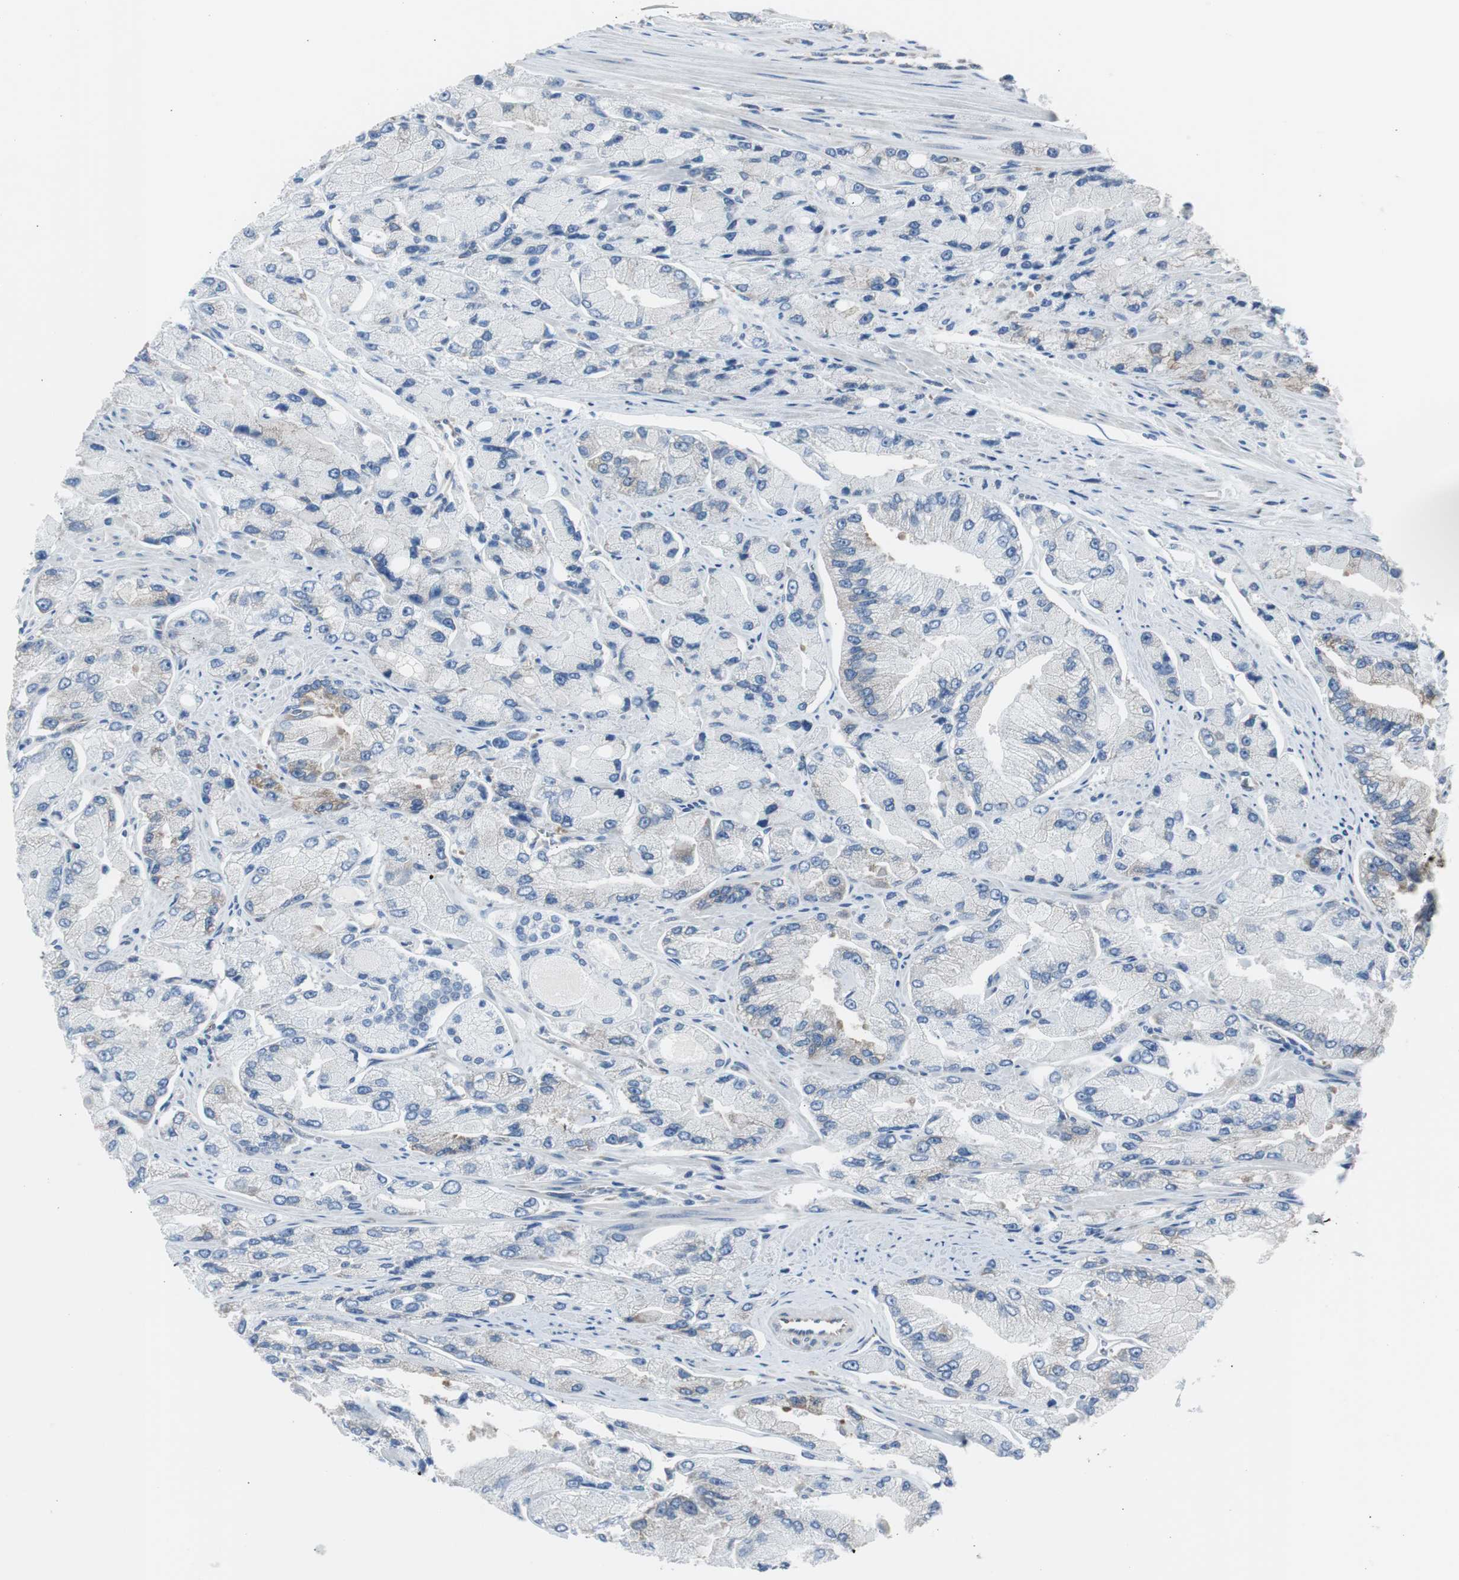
{"staining": {"intensity": "weak", "quantity": ">75%", "location": "cytoplasmic/membranous"}, "tissue": "prostate cancer", "cell_type": "Tumor cells", "image_type": "cancer", "snomed": [{"axis": "morphology", "description": "Adenocarcinoma, High grade"}, {"axis": "topography", "description": "Prostate"}], "caption": "IHC photomicrograph of neoplastic tissue: human prostate adenocarcinoma (high-grade) stained using immunohistochemistry (IHC) reveals low levels of weak protein expression localized specifically in the cytoplasmic/membranous of tumor cells, appearing as a cytoplasmic/membranous brown color.", "gene": "RPS12", "patient": {"sex": "male", "age": 58}}